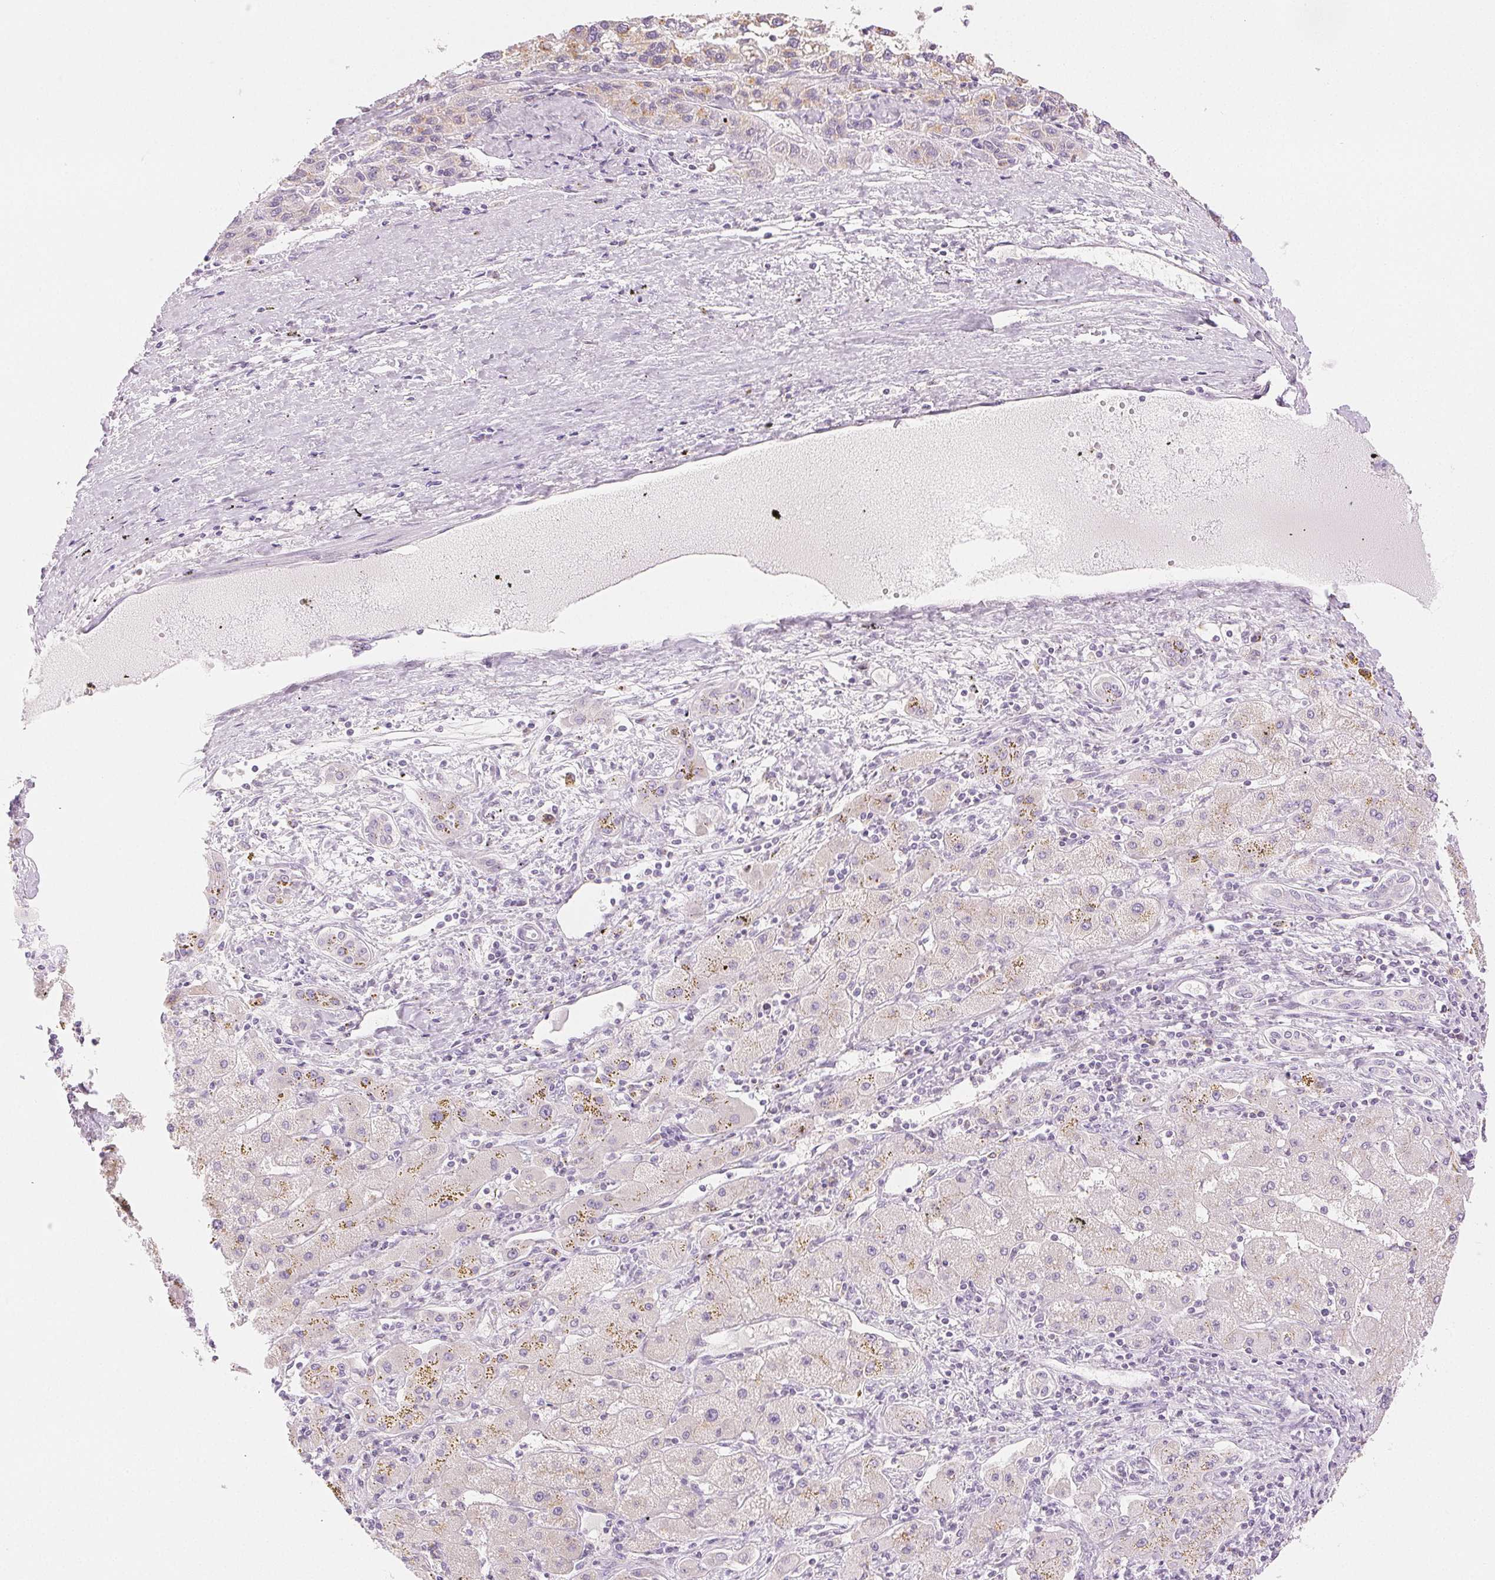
{"staining": {"intensity": "negative", "quantity": "none", "location": "none"}, "tissue": "liver cancer", "cell_type": "Tumor cells", "image_type": "cancer", "snomed": [{"axis": "morphology", "description": "Carcinoma, Hepatocellular, NOS"}, {"axis": "topography", "description": "Liver"}], "caption": "There is no significant staining in tumor cells of hepatocellular carcinoma (liver).", "gene": "SLC5A2", "patient": {"sex": "female", "age": 82}}